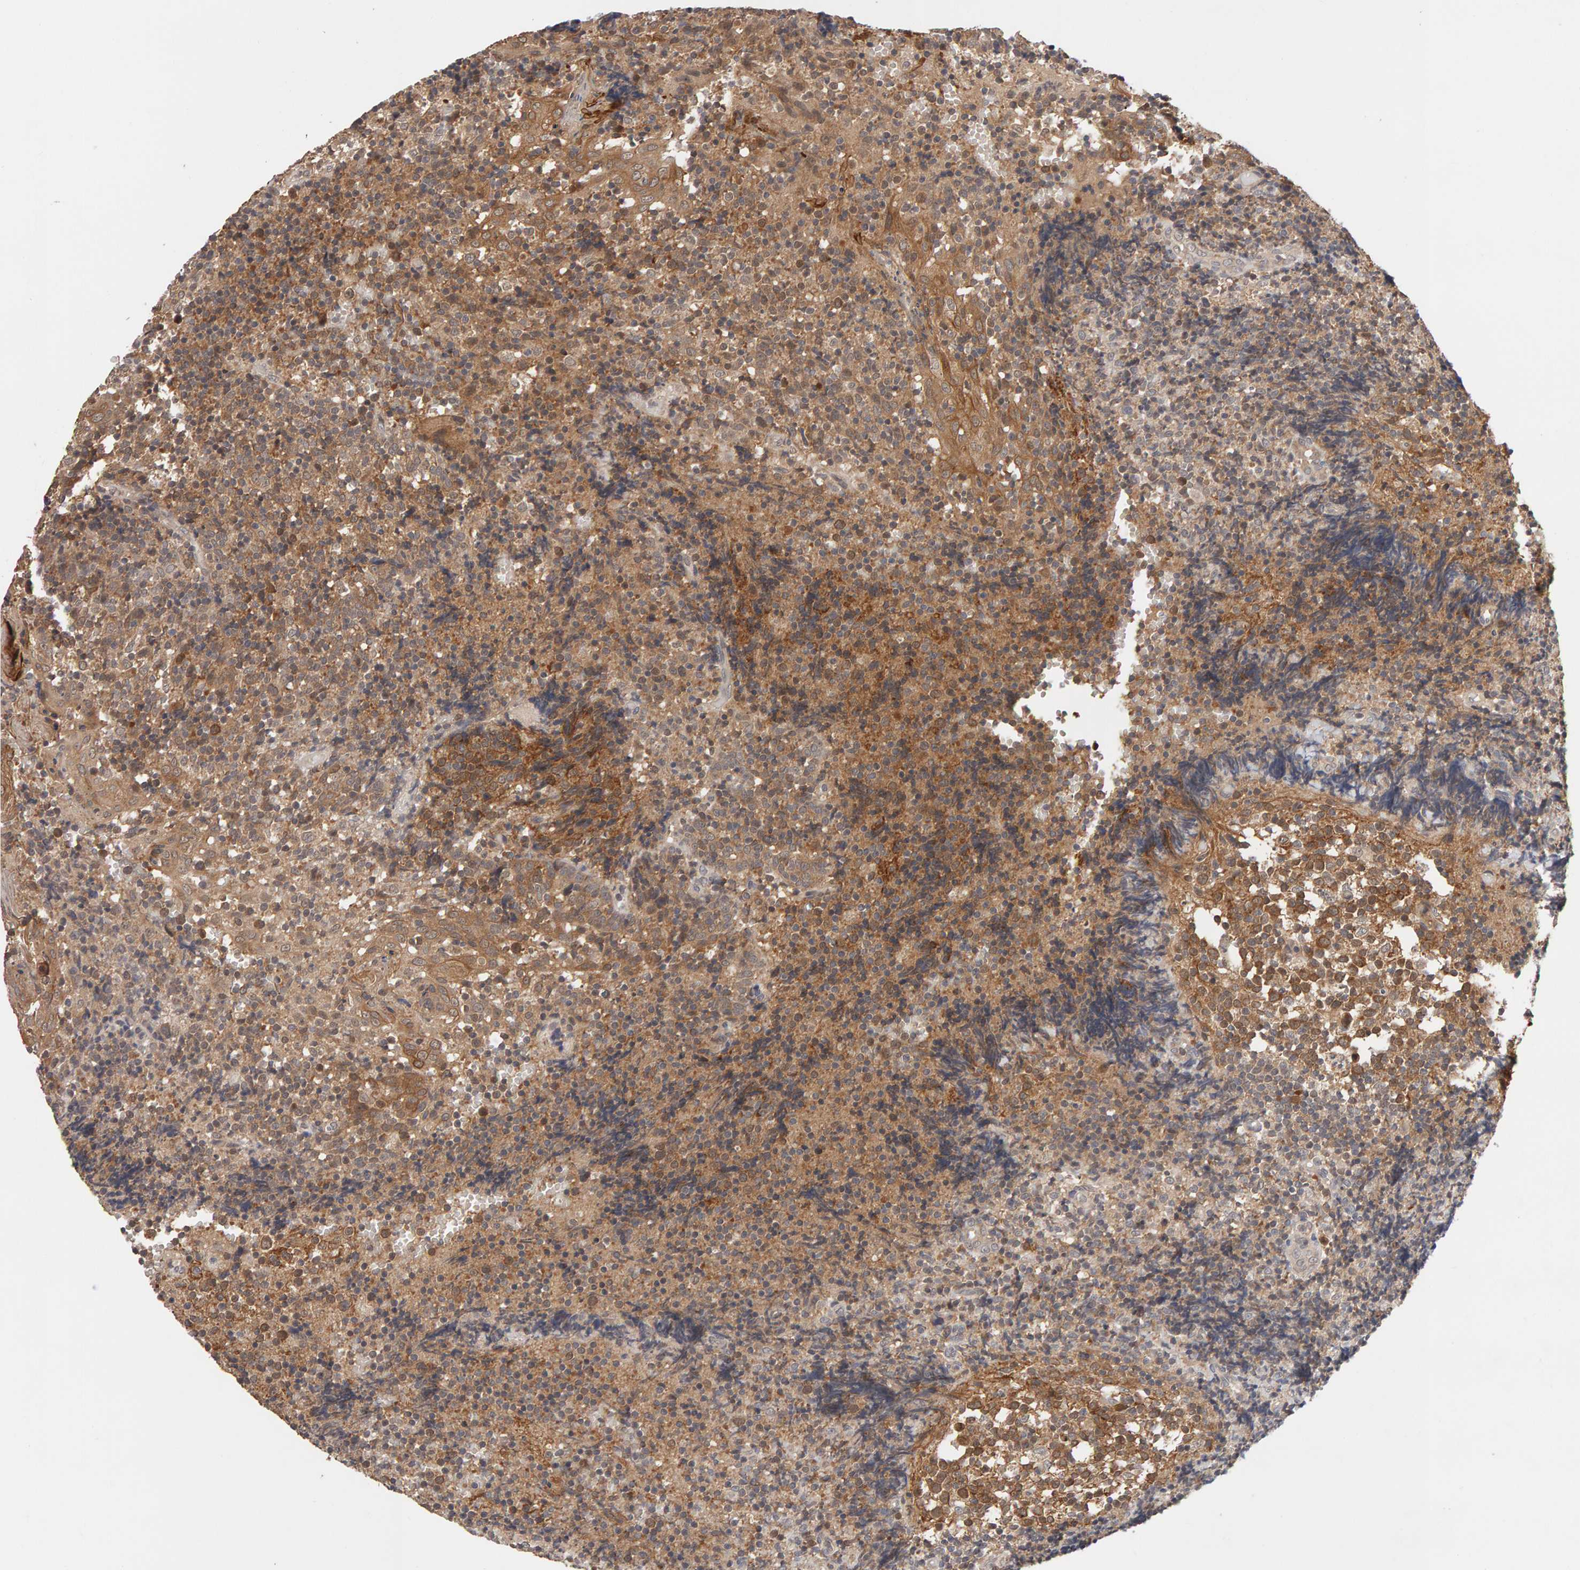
{"staining": {"intensity": "moderate", "quantity": ">75%", "location": "cytoplasmic/membranous"}, "tissue": "tonsil", "cell_type": "Germinal center cells", "image_type": "normal", "snomed": [{"axis": "morphology", "description": "Normal tissue, NOS"}, {"axis": "topography", "description": "Tonsil"}], "caption": "Immunohistochemical staining of unremarkable tonsil displays moderate cytoplasmic/membranous protein expression in about >75% of germinal center cells.", "gene": "DNAJC7", "patient": {"sex": "female", "age": 19}}